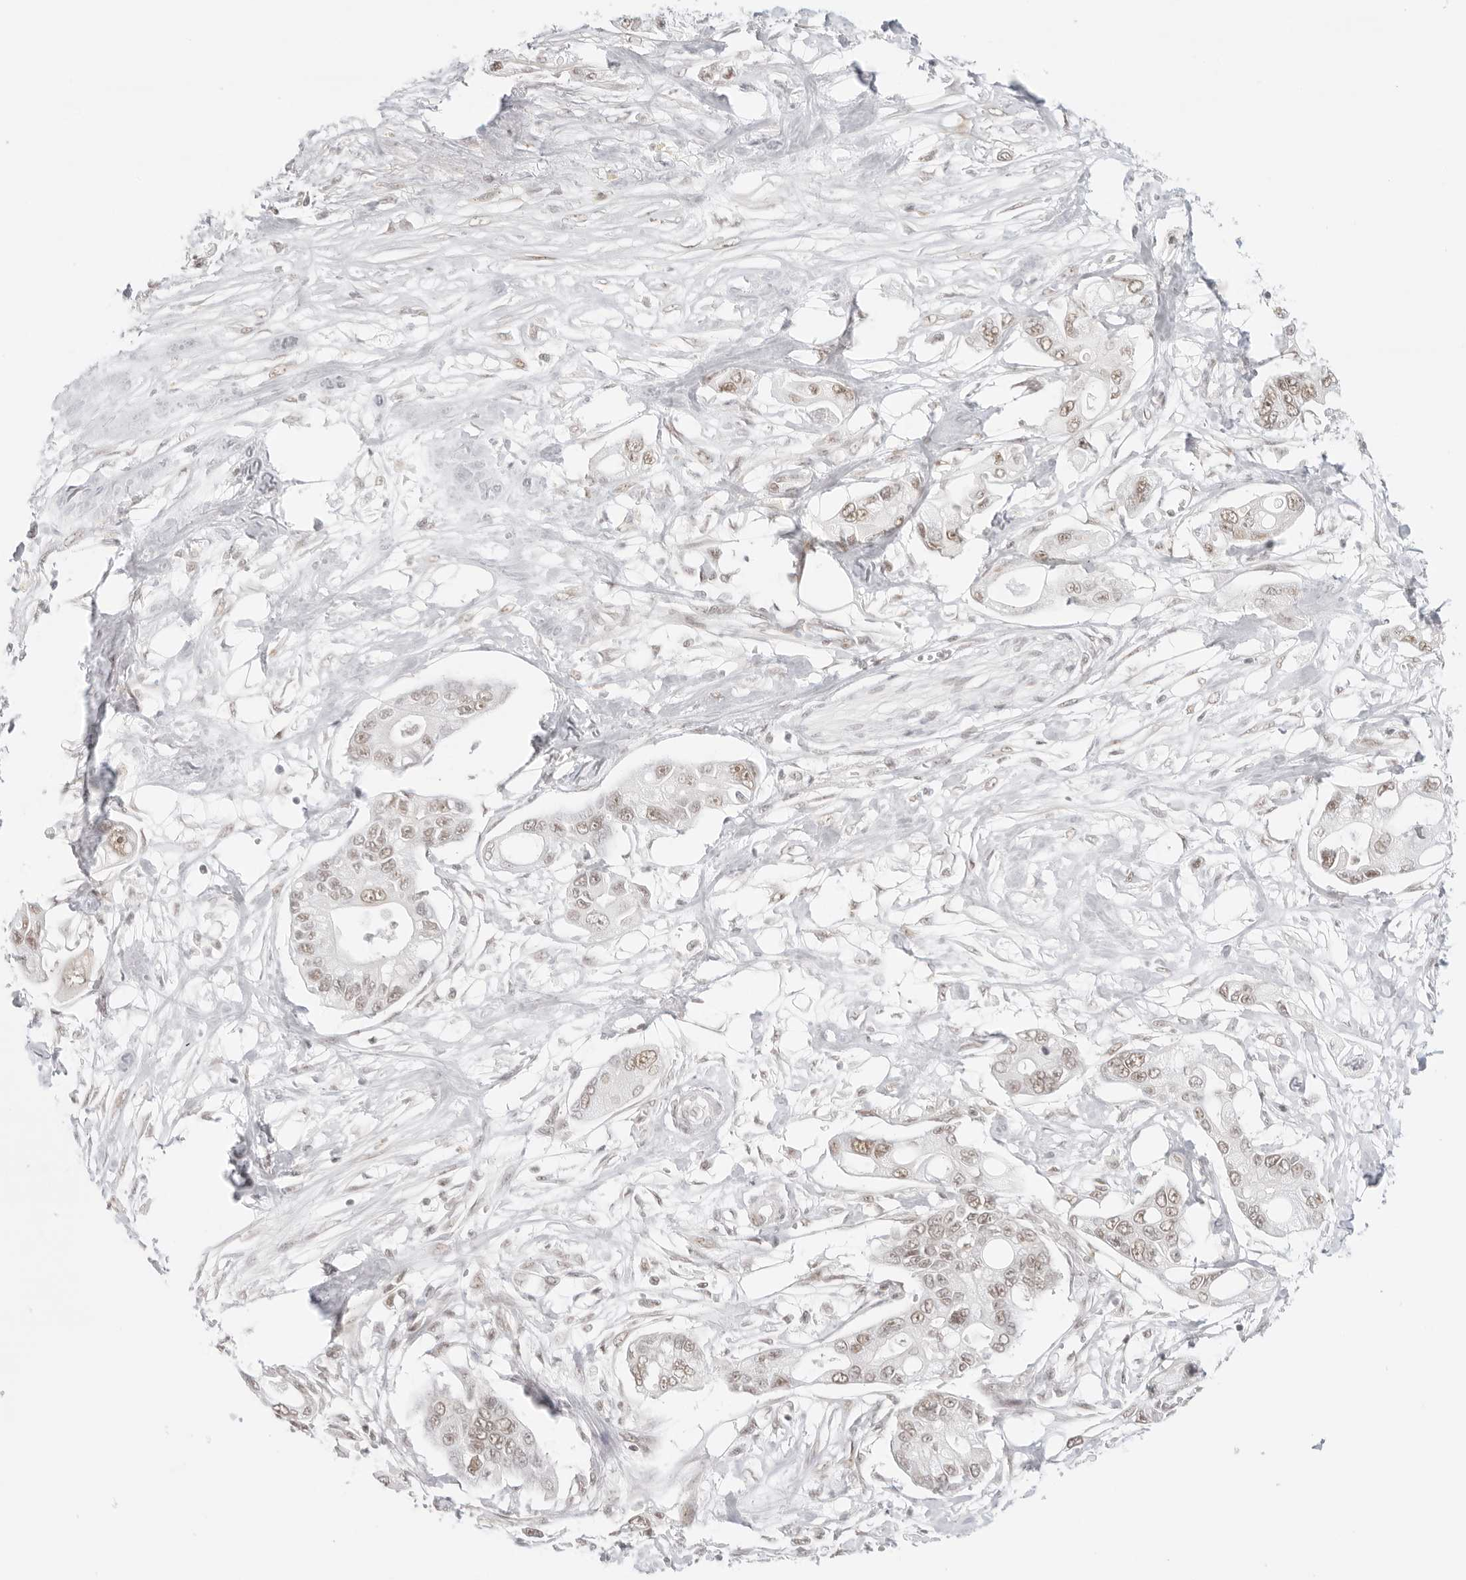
{"staining": {"intensity": "weak", "quantity": ">75%", "location": "nuclear"}, "tissue": "pancreatic cancer", "cell_type": "Tumor cells", "image_type": "cancer", "snomed": [{"axis": "morphology", "description": "Adenocarcinoma, NOS"}, {"axis": "topography", "description": "Pancreas"}], "caption": "Tumor cells show low levels of weak nuclear expression in about >75% of cells in human pancreatic cancer. (Brightfield microscopy of DAB IHC at high magnification).", "gene": "TCIM", "patient": {"sex": "male", "age": 68}}